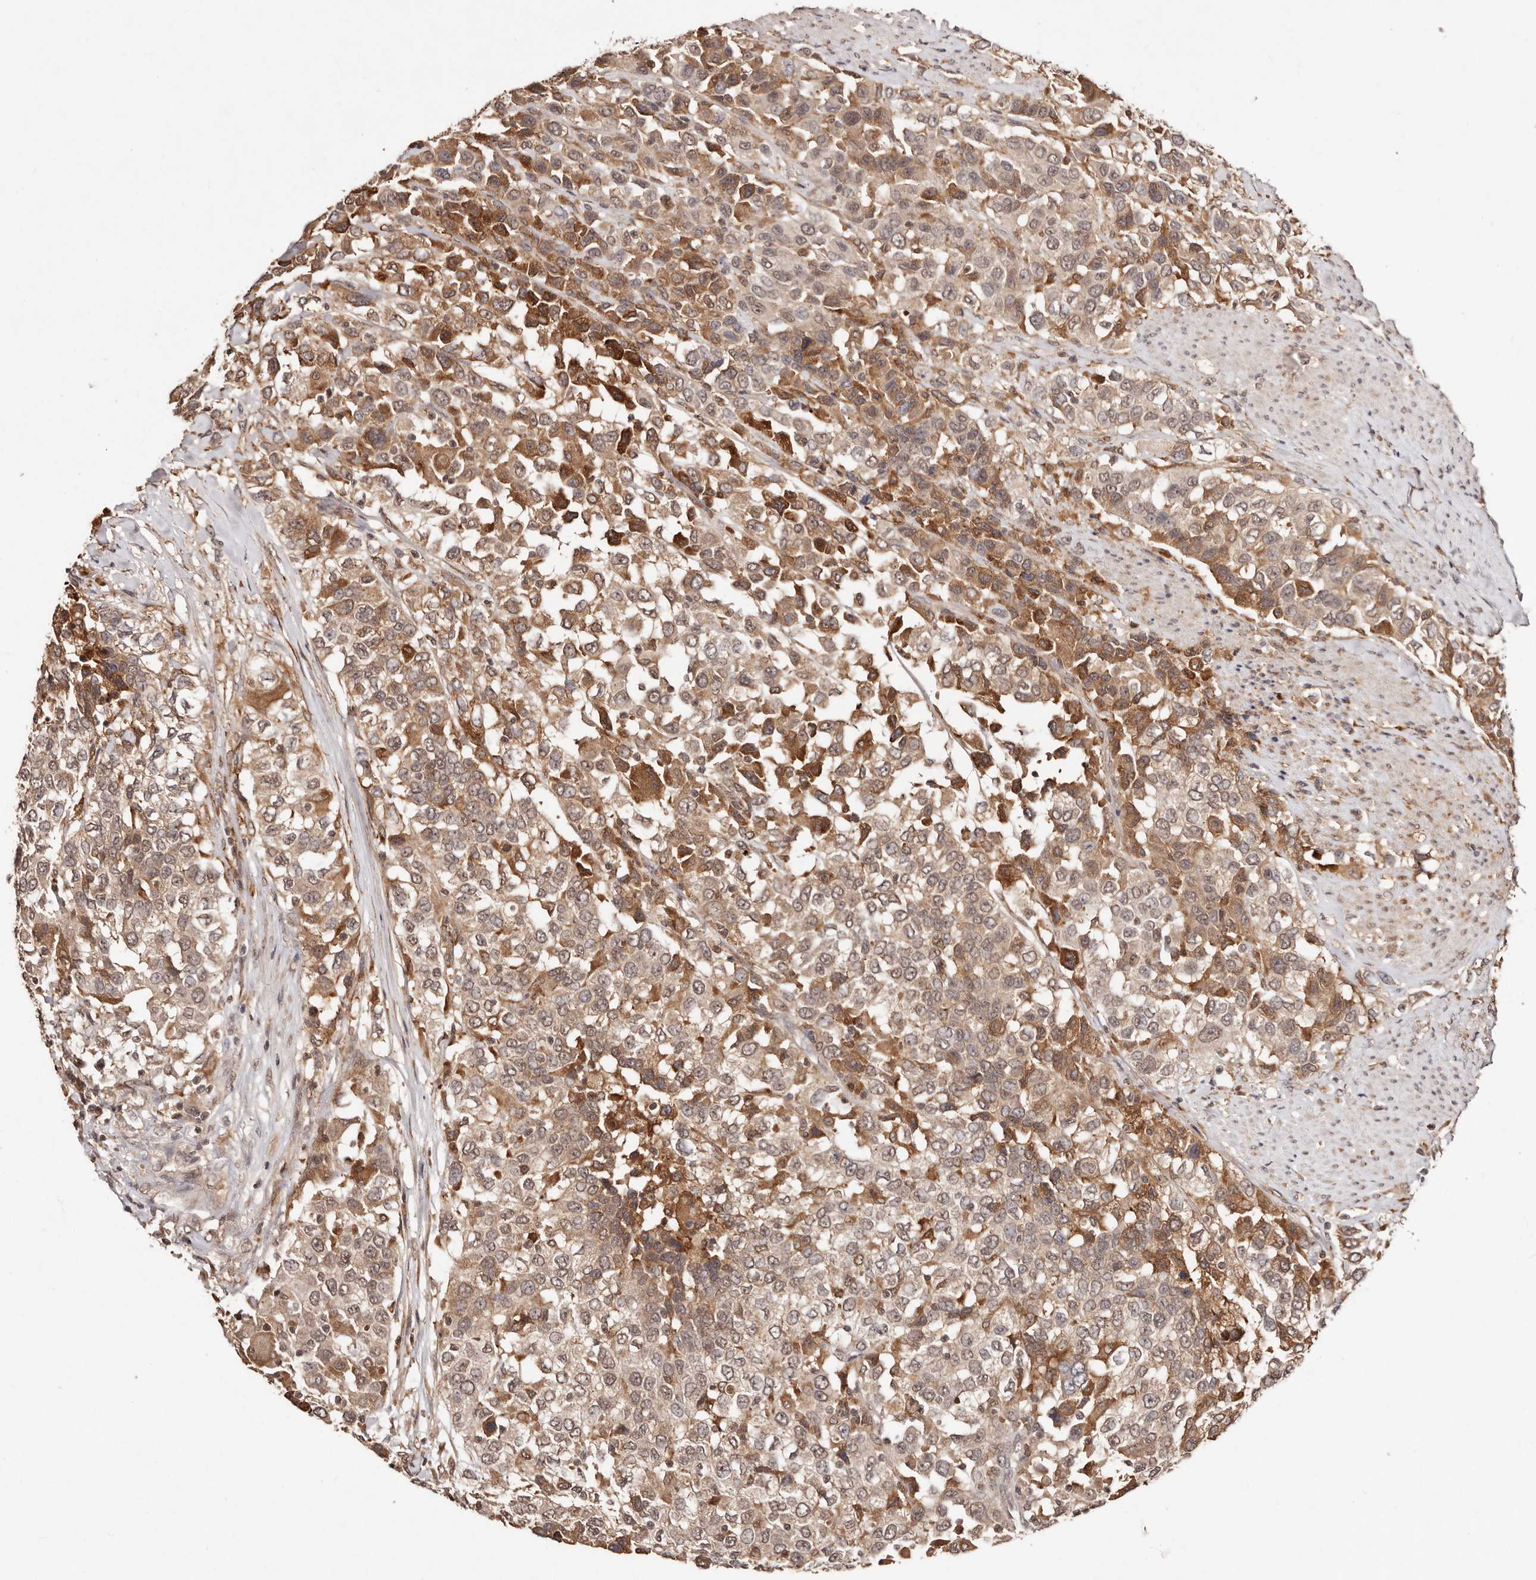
{"staining": {"intensity": "moderate", "quantity": ">75%", "location": "cytoplasmic/membranous"}, "tissue": "urothelial cancer", "cell_type": "Tumor cells", "image_type": "cancer", "snomed": [{"axis": "morphology", "description": "Urothelial carcinoma, High grade"}, {"axis": "topography", "description": "Urinary bladder"}], "caption": "Urothelial carcinoma (high-grade) tissue reveals moderate cytoplasmic/membranous staining in approximately >75% of tumor cells Nuclei are stained in blue.", "gene": "BICRAL", "patient": {"sex": "female", "age": 80}}